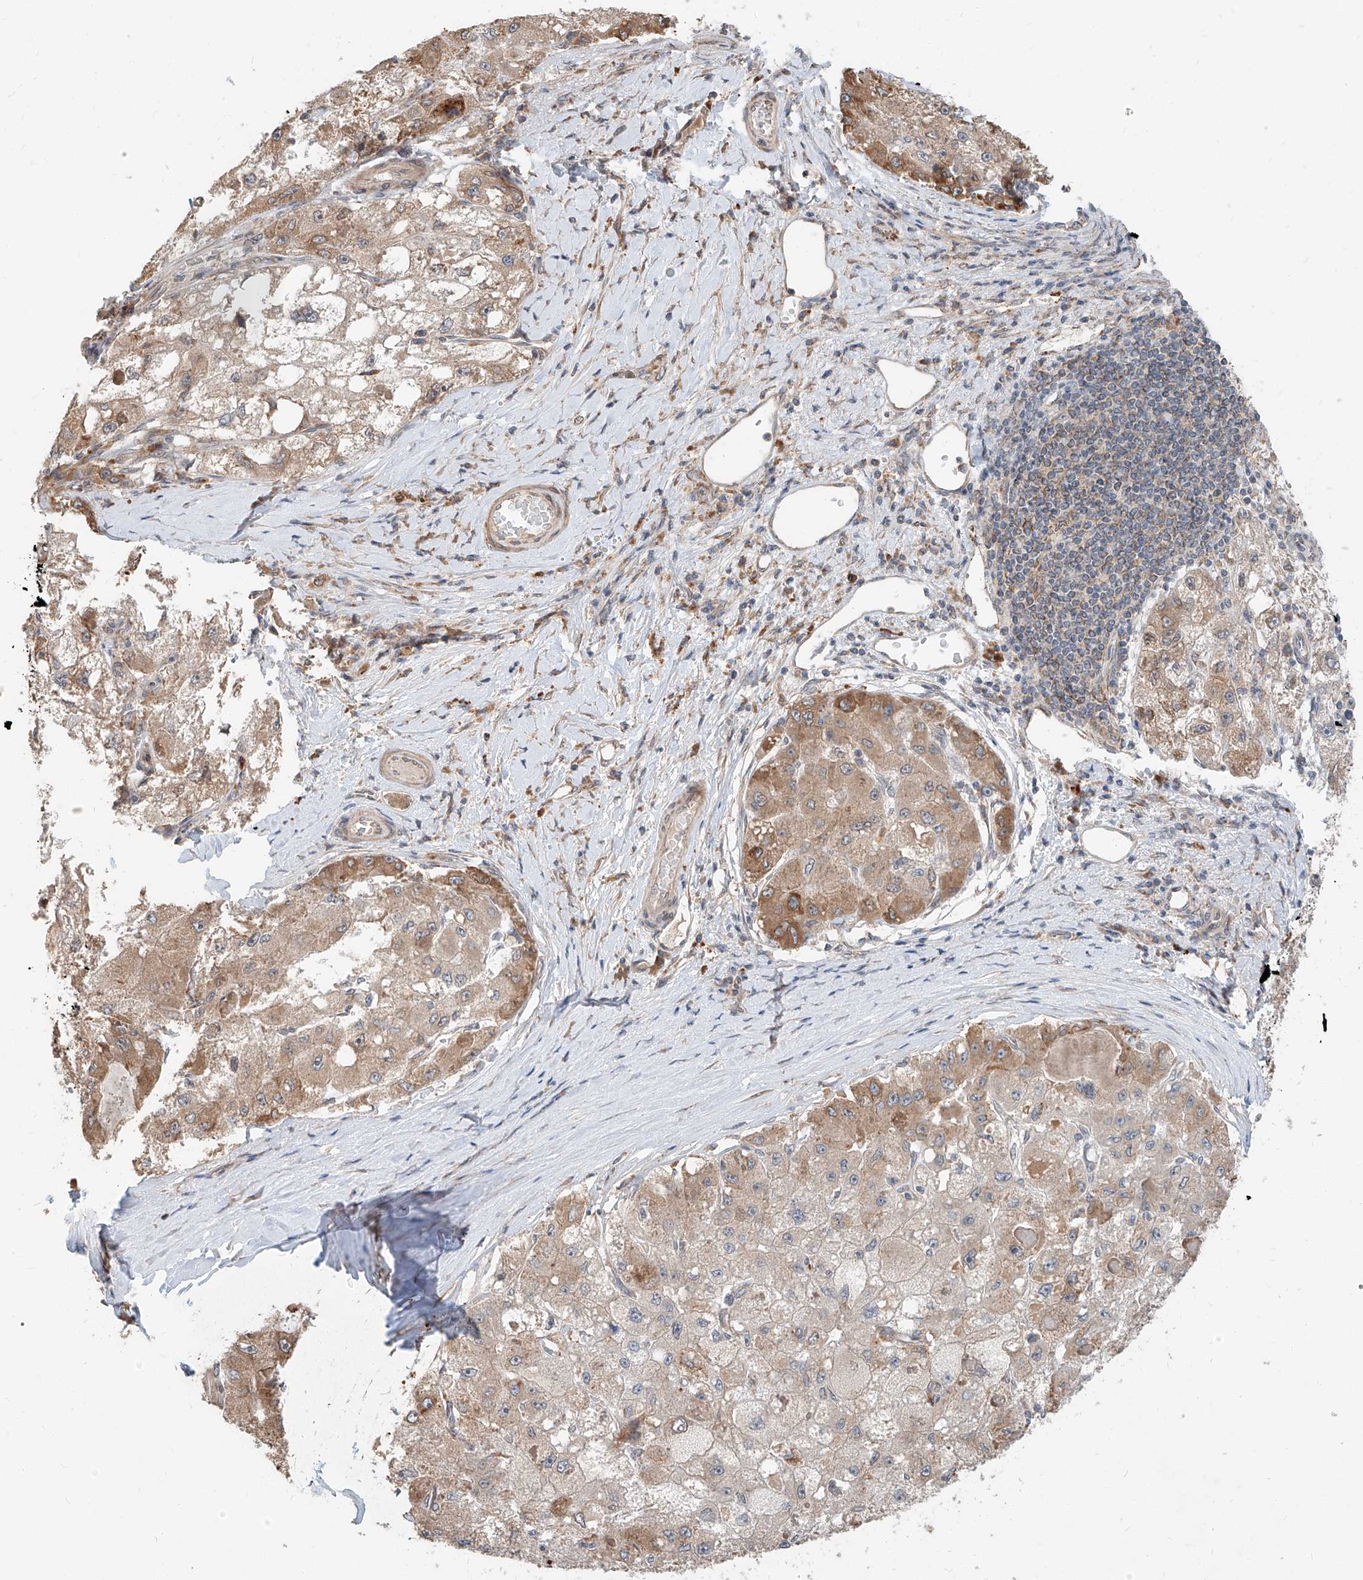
{"staining": {"intensity": "moderate", "quantity": ">75%", "location": "cytoplasmic/membranous"}, "tissue": "liver cancer", "cell_type": "Tumor cells", "image_type": "cancer", "snomed": [{"axis": "morphology", "description": "Carcinoma, Hepatocellular, NOS"}, {"axis": "topography", "description": "Liver"}], "caption": "A brown stain labels moderate cytoplasmic/membranous positivity of a protein in hepatocellular carcinoma (liver) tumor cells. The staining was performed using DAB (3,3'-diaminobenzidine) to visualize the protein expression in brown, while the nuclei were stained in blue with hematoxylin (Magnification: 20x).", "gene": "STX19", "patient": {"sex": "male", "age": 80}}